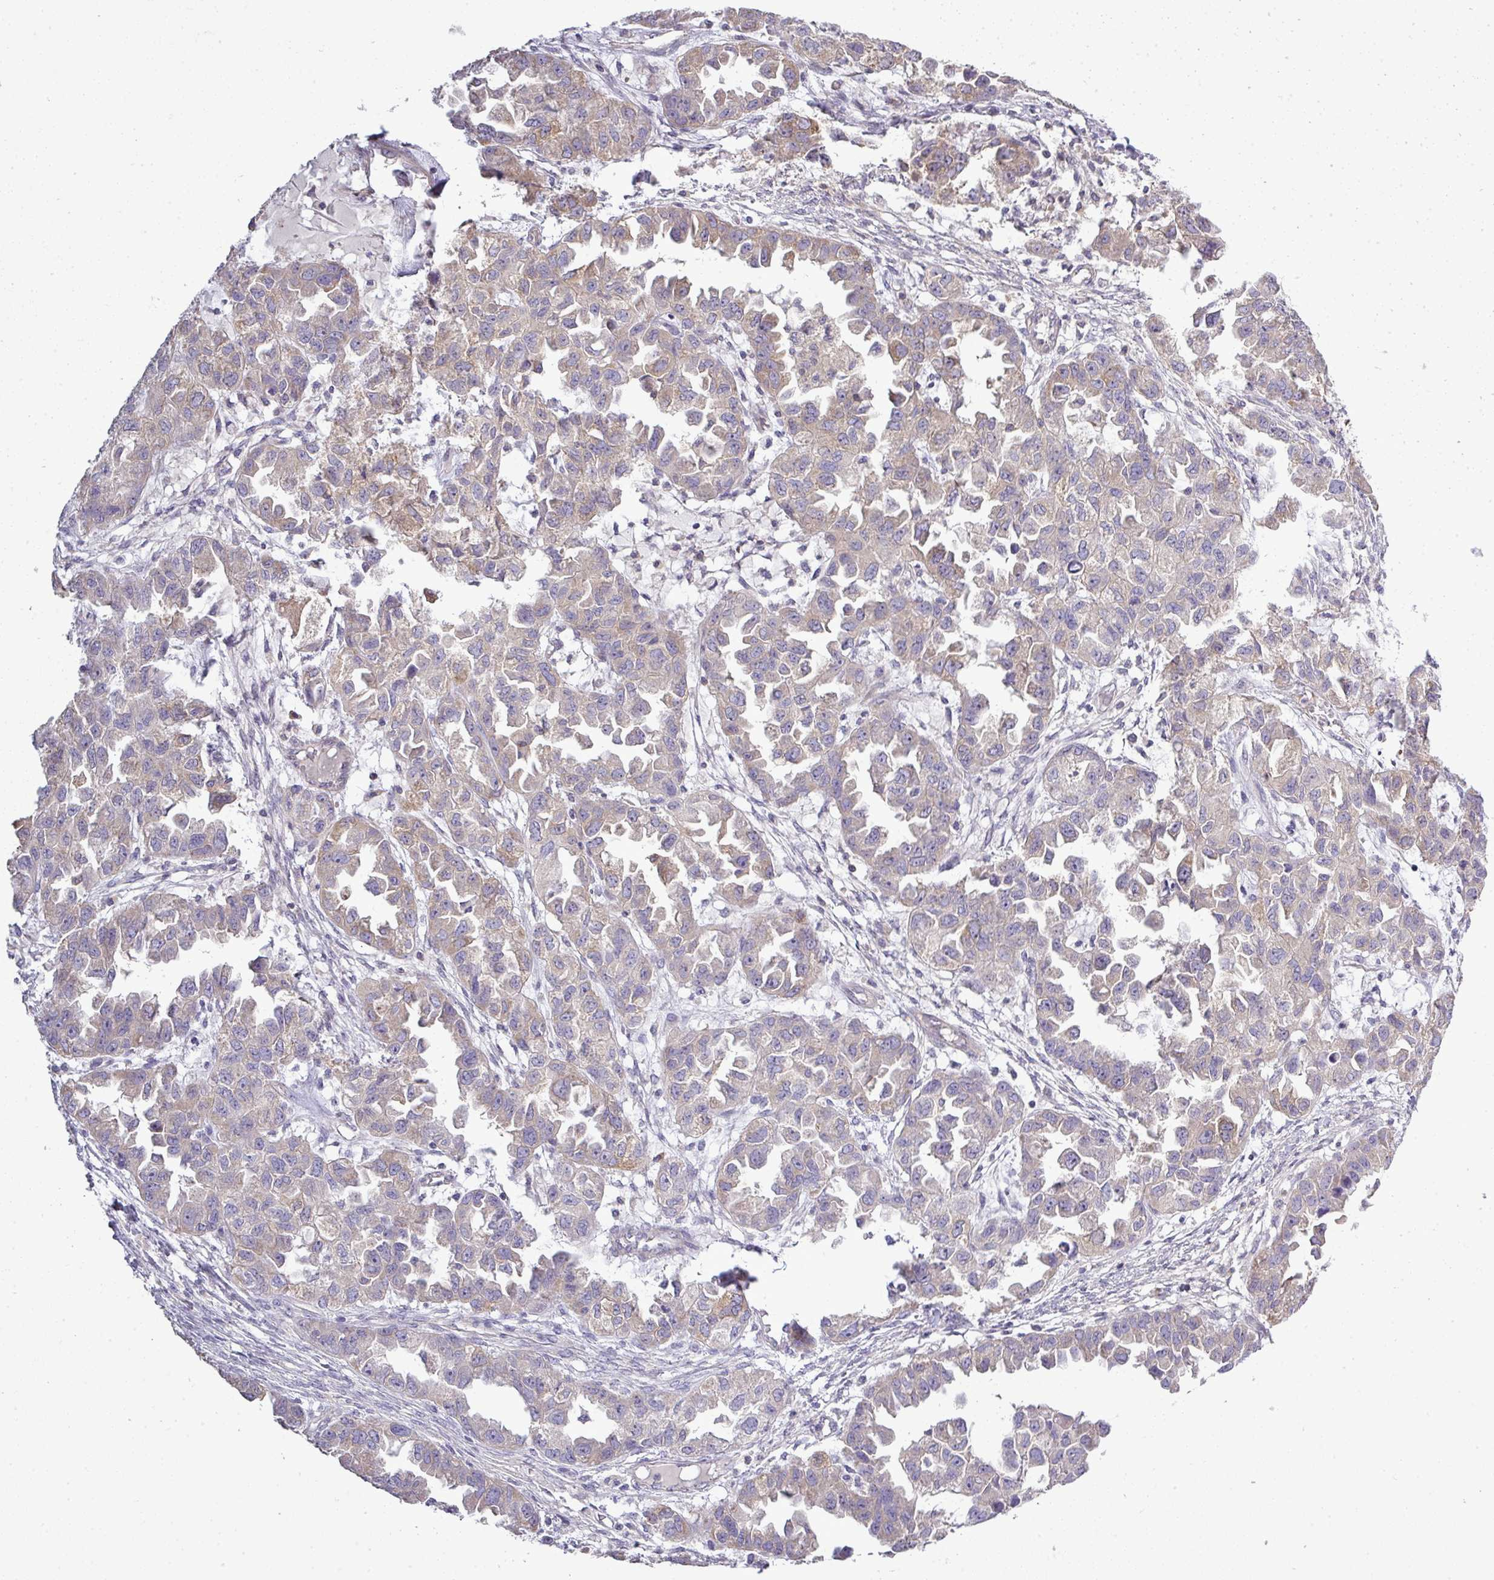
{"staining": {"intensity": "weak", "quantity": "25%-75%", "location": "cytoplasmic/membranous"}, "tissue": "ovarian cancer", "cell_type": "Tumor cells", "image_type": "cancer", "snomed": [{"axis": "morphology", "description": "Cystadenocarcinoma, serous, NOS"}, {"axis": "topography", "description": "Ovary"}], "caption": "IHC photomicrograph of serous cystadenocarcinoma (ovarian) stained for a protein (brown), which exhibits low levels of weak cytoplasmic/membranous positivity in about 25%-75% of tumor cells.", "gene": "STAT5A", "patient": {"sex": "female", "age": 84}}